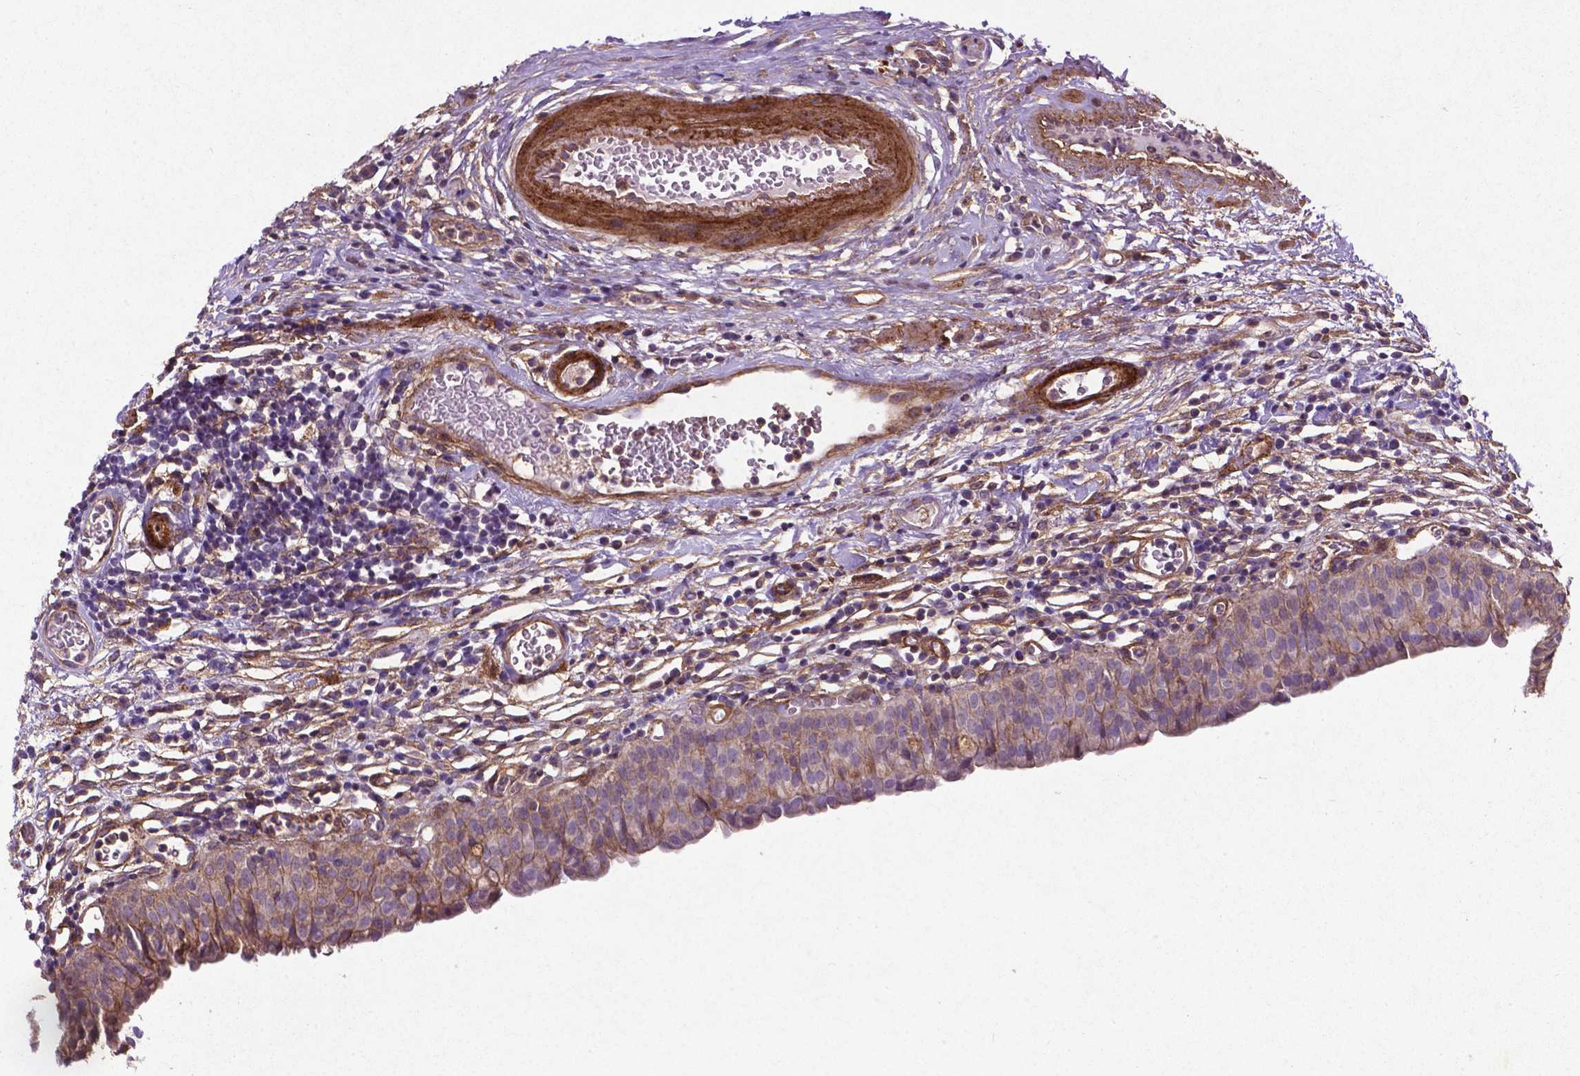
{"staining": {"intensity": "weak", "quantity": "25%-75%", "location": "cytoplasmic/membranous"}, "tissue": "urinary bladder", "cell_type": "Urothelial cells", "image_type": "normal", "snomed": [{"axis": "morphology", "description": "Normal tissue, NOS"}, {"axis": "morphology", "description": "Inflammation, NOS"}, {"axis": "topography", "description": "Urinary bladder"}], "caption": "Immunohistochemical staining of unremarkable urinary bladder demonstrates low levels of weak cytoplasmic/membranous staining in about 25%-75% of urothelial cells.", "gene": "RRAS", "patient": {"sex": "male", "age": 57}}